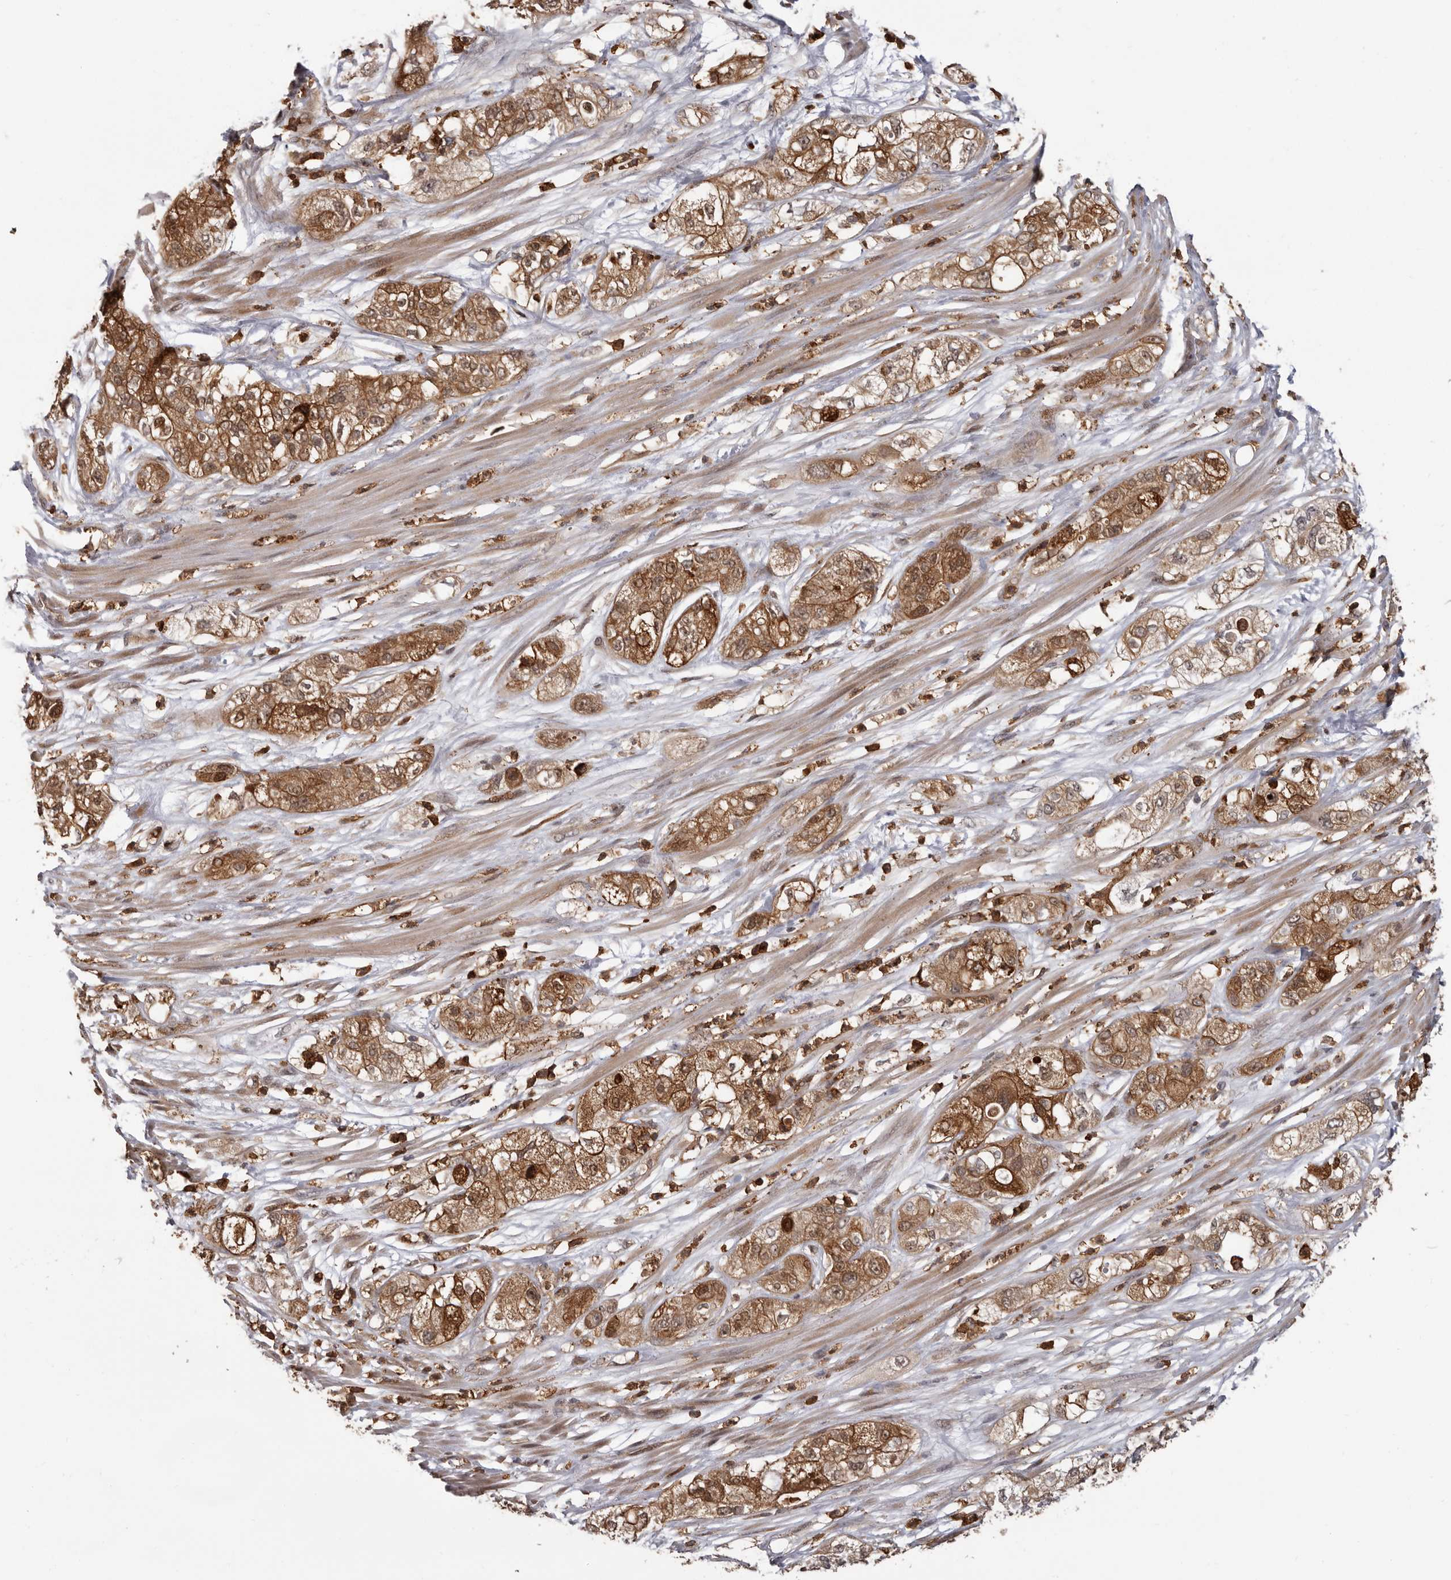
{"staining": {"intensity": "moderate", "quantity": ">75%", "location": "cytoplasmic/membranous,nuclear"}, "tissue": "pancreatic cancer", "cell_type": "Tumor cells", "image_type": "cancer", "snomed": [{"axis": "morphology", "description": "Adenocarcinoma, NOS"}, {"axis": "topography", "description": "Pancreas"}], "caption": "Protein analysis of pancreatic adenocarcinoma tissue exhibits moderate cytoplasmic/membranous and nuclear positivity in approximately >75% of tumor cells.", "gene": "PRR12", "patient": {"sex": "female", "age": 78}}